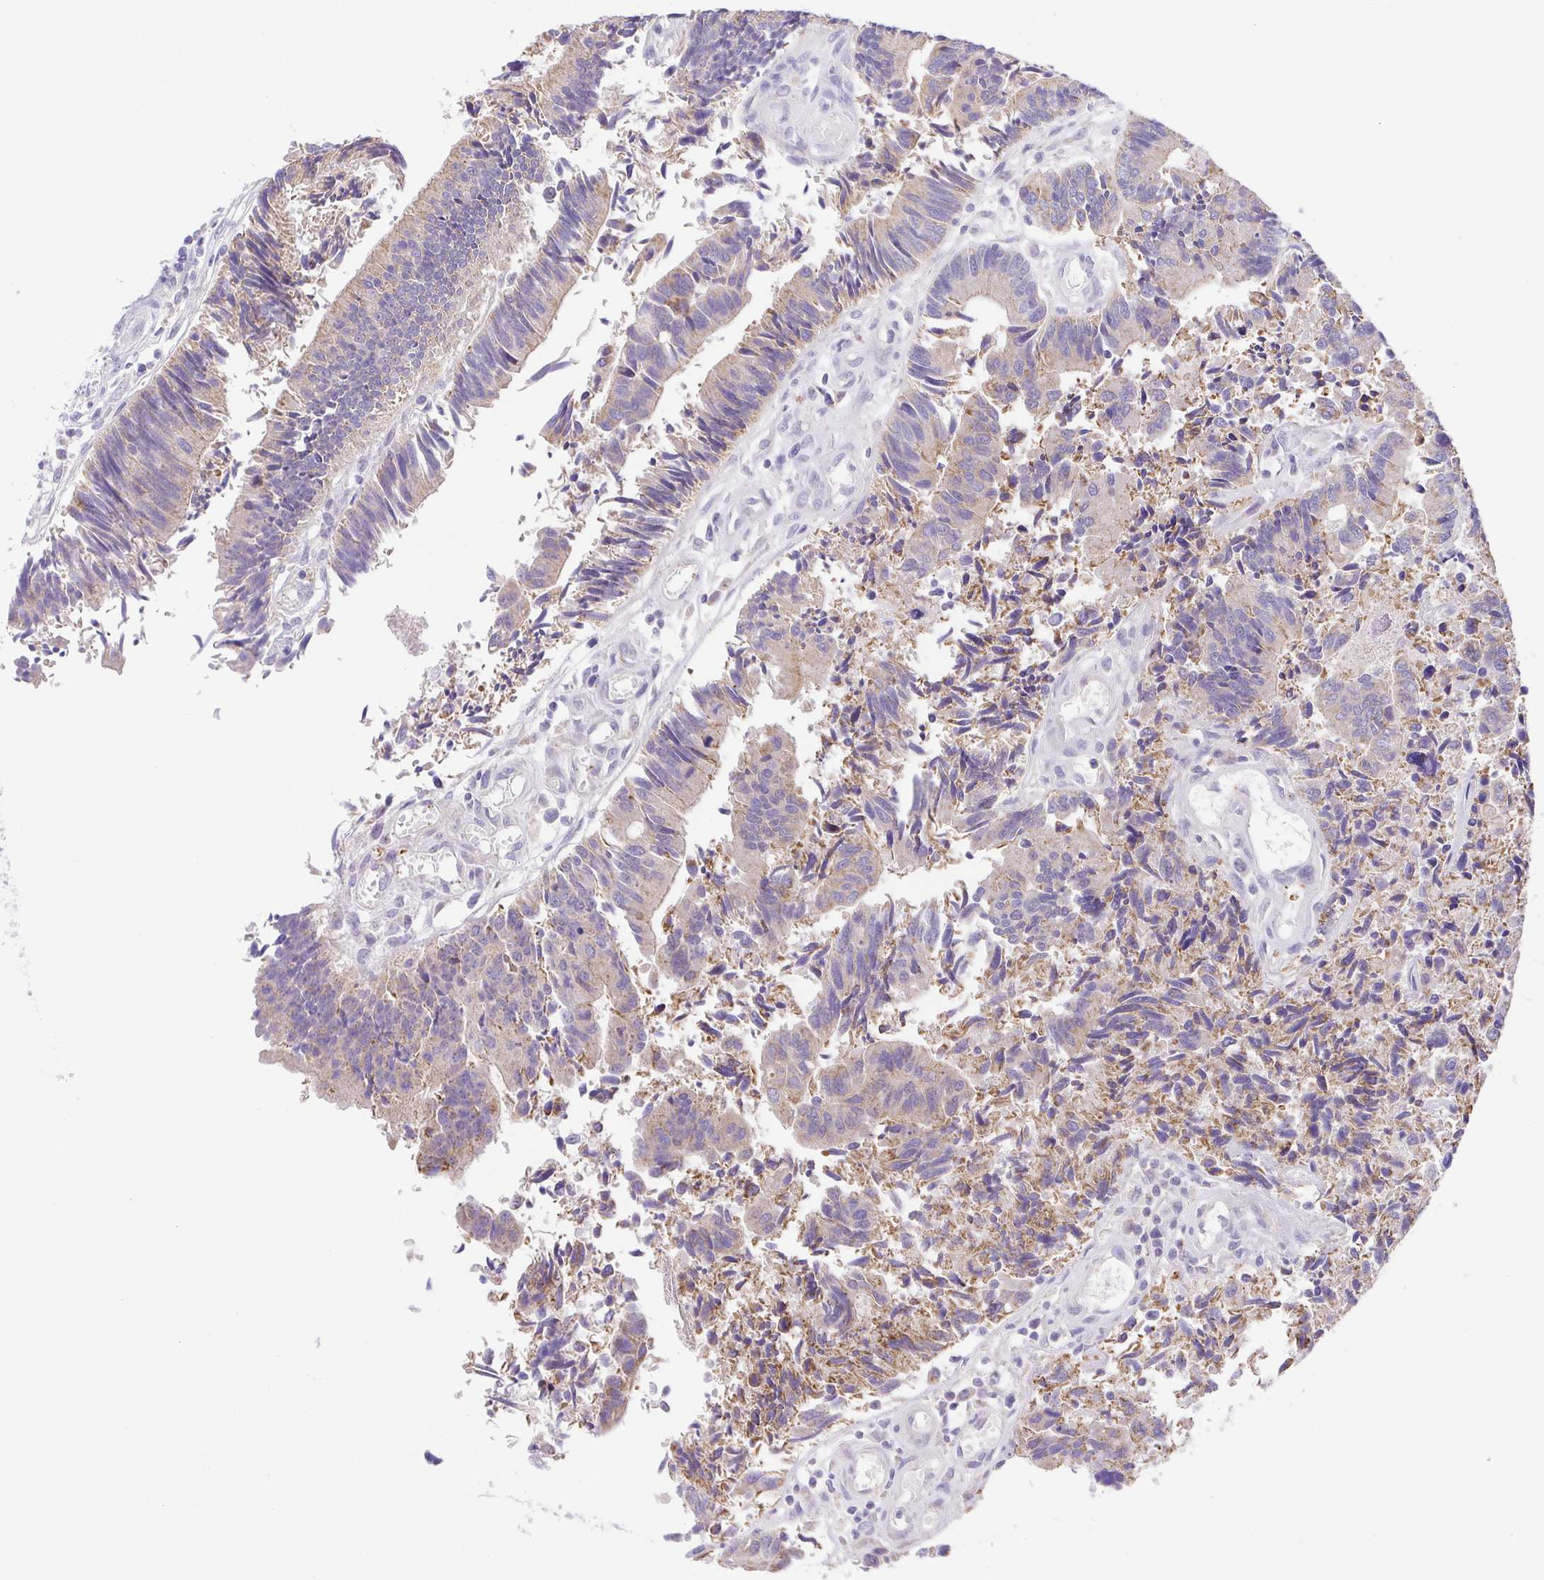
{"staining": {"intensity": "weak", "quantity": "<25%", "location": "cytoplasmic/membranous"}, "tissue": "colorectal cancer", "cell_type": "Tumor cells", "image_type": "cancer", "snomed": [{"axis": "morphology", "description": "Adenocarcinoma, NOS"}, {"axis": "topography", "description": "Colon"}], "caption": "The photomicrograph shows no significant expression in tumor cells of colorectal cancer (adenocarcinoma).", "gene": "SLC13A1", "patient": {"sex": "female", "age": 67}}